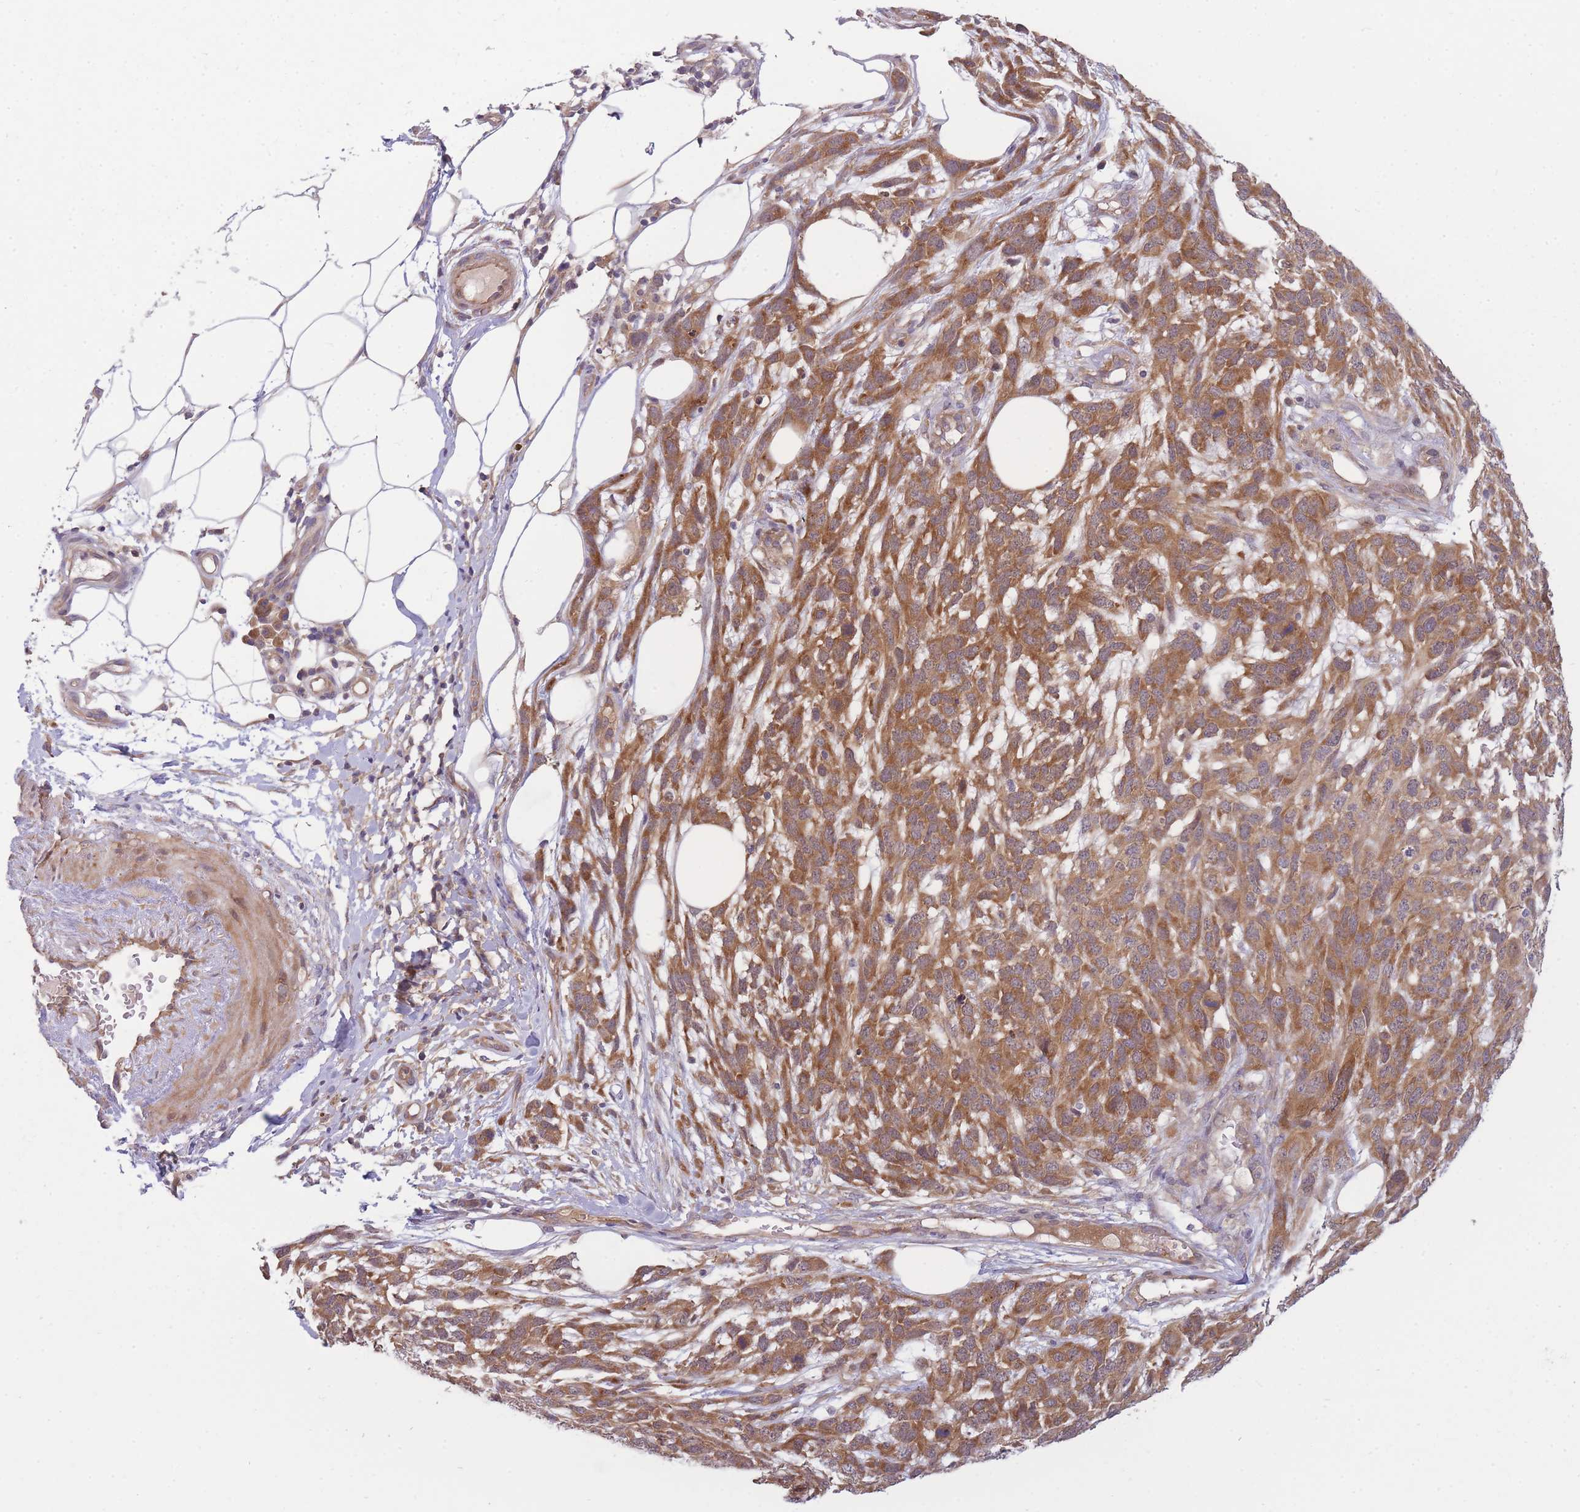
{"staining": {"intensity": "moderate", "quantity": ">75%", "location": "cytoplasmic/membranous"}, "tissue": "melanoma", "cell_type": "Tumor cells", "image_type": "cancer", "snomed": [{"axis": "morphology", "description": "Normal morphology"}, {"axis": "morphology", "description": "Malignant melanoma, NOS"}, {"axis": "topography", "description": "Skin"}], "caption": "Immunohistochemistry (IHC) image of human melanoma stained for a protein (brown), which reveals medium levels of moderate cytoplasmic/membranous expression in about >75% of tumor cells.", "gene": "PFDN6", "patient": {"sex": "female", "age": 72}}